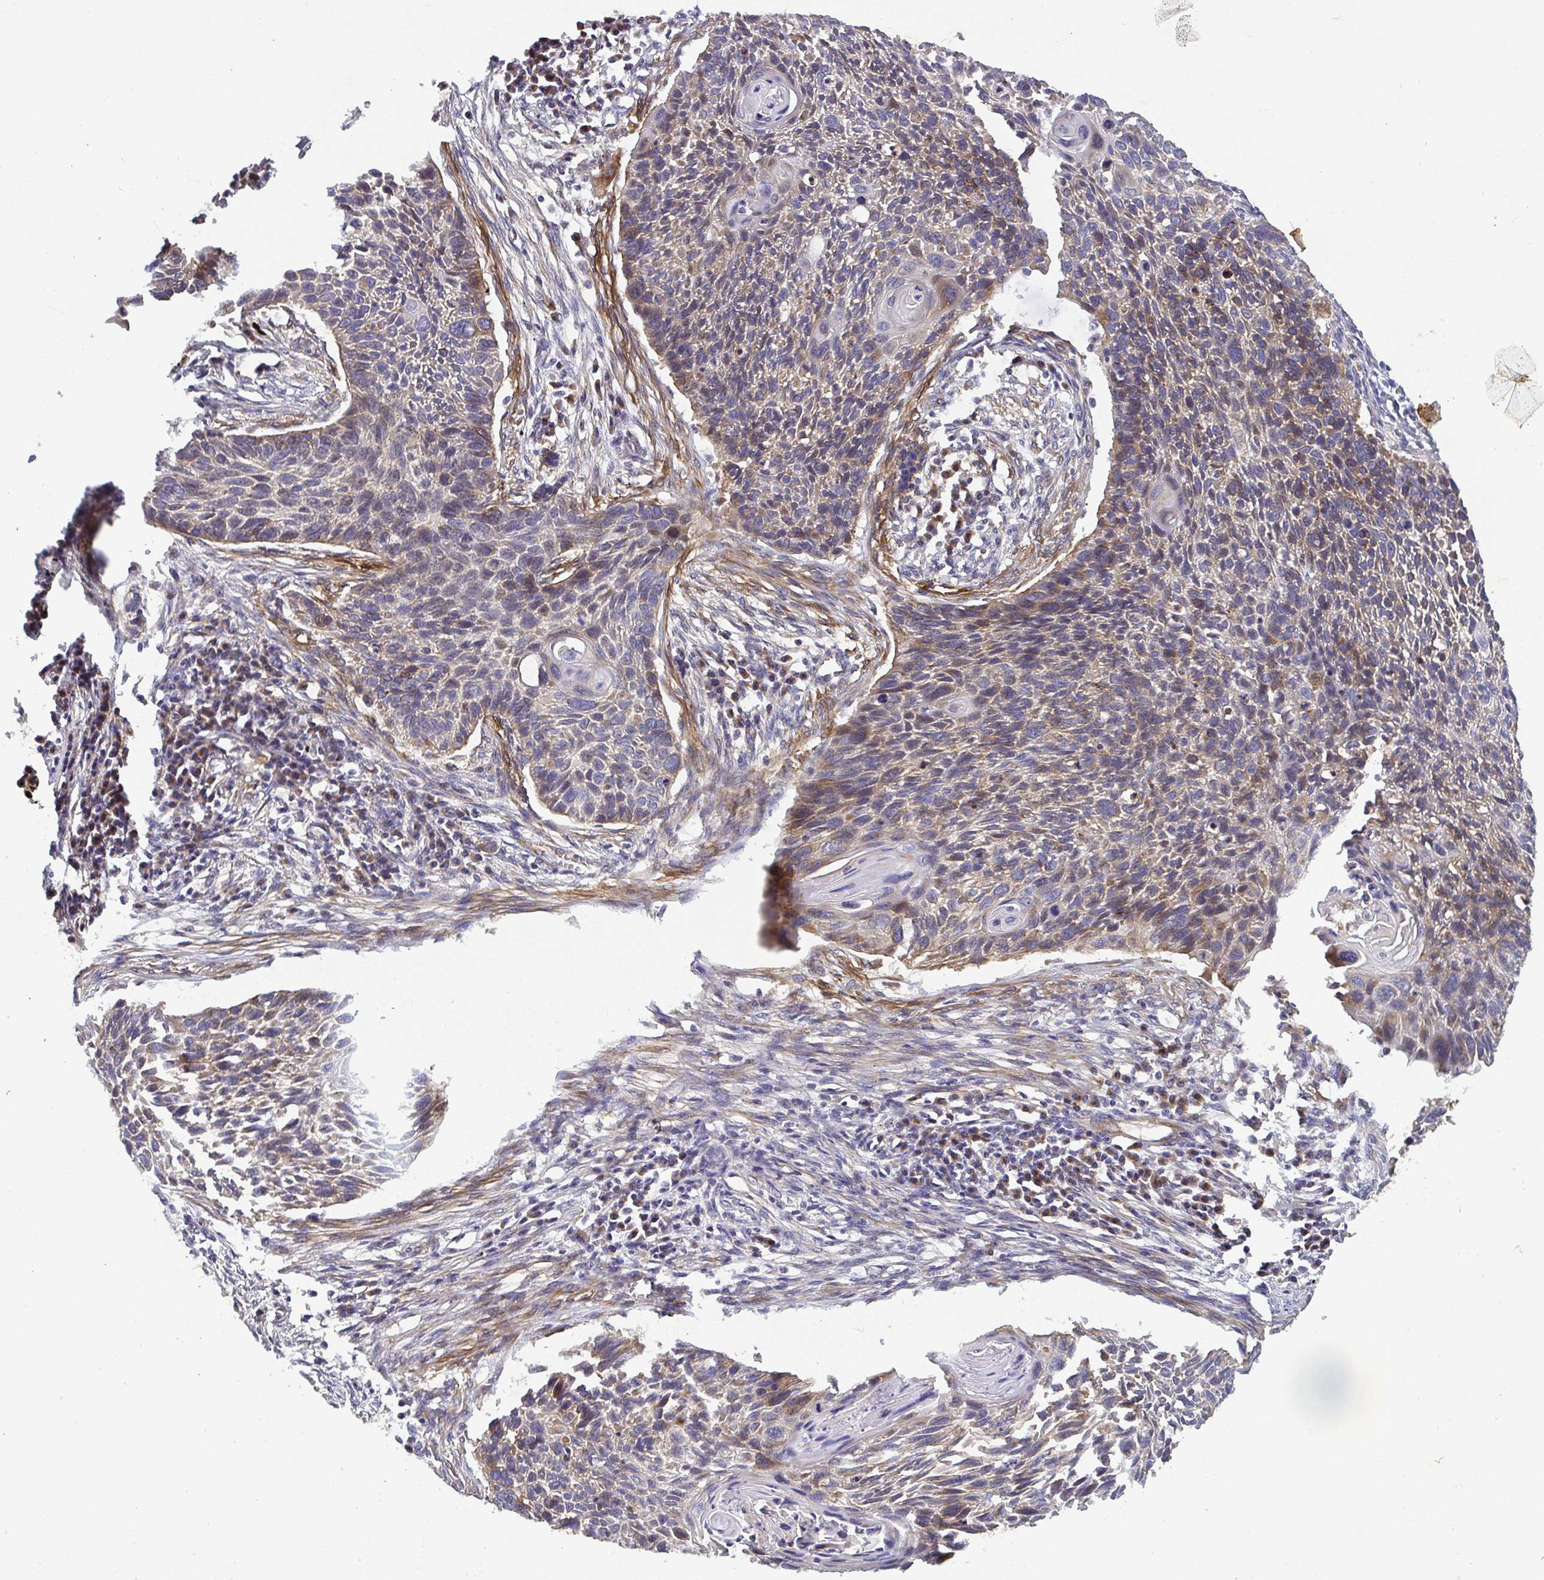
{"staining": {"intensity": "weak", "quantity": "25%-75%", "location": "cytoplasmic/membranous"}, "tissue": "lung cancer", "cell_type": "Tumor cells", "image_type": "cancer", "snomed": [{"axis": "morphology", "description": "Squamous cell carcinoma, NOS"}, {"axis": "topography", "description": "Lung"}], "caption": "Immunohistochemistry staining of lung squamous cell carcinoma, which shows low levels of weak cytoplasmic/membranous positivity in about 25%-75% of tumor cells indicating weak cytoplasmic/membranous protein expression. The staining was performed using DAB (3,3'-diaminobenzidine) (brown) for protein detection and nuclei were counterstained in hematoxylin (blue).", "gene": "TM9SF4", "patient": {"sex": "male", "age": 78}}